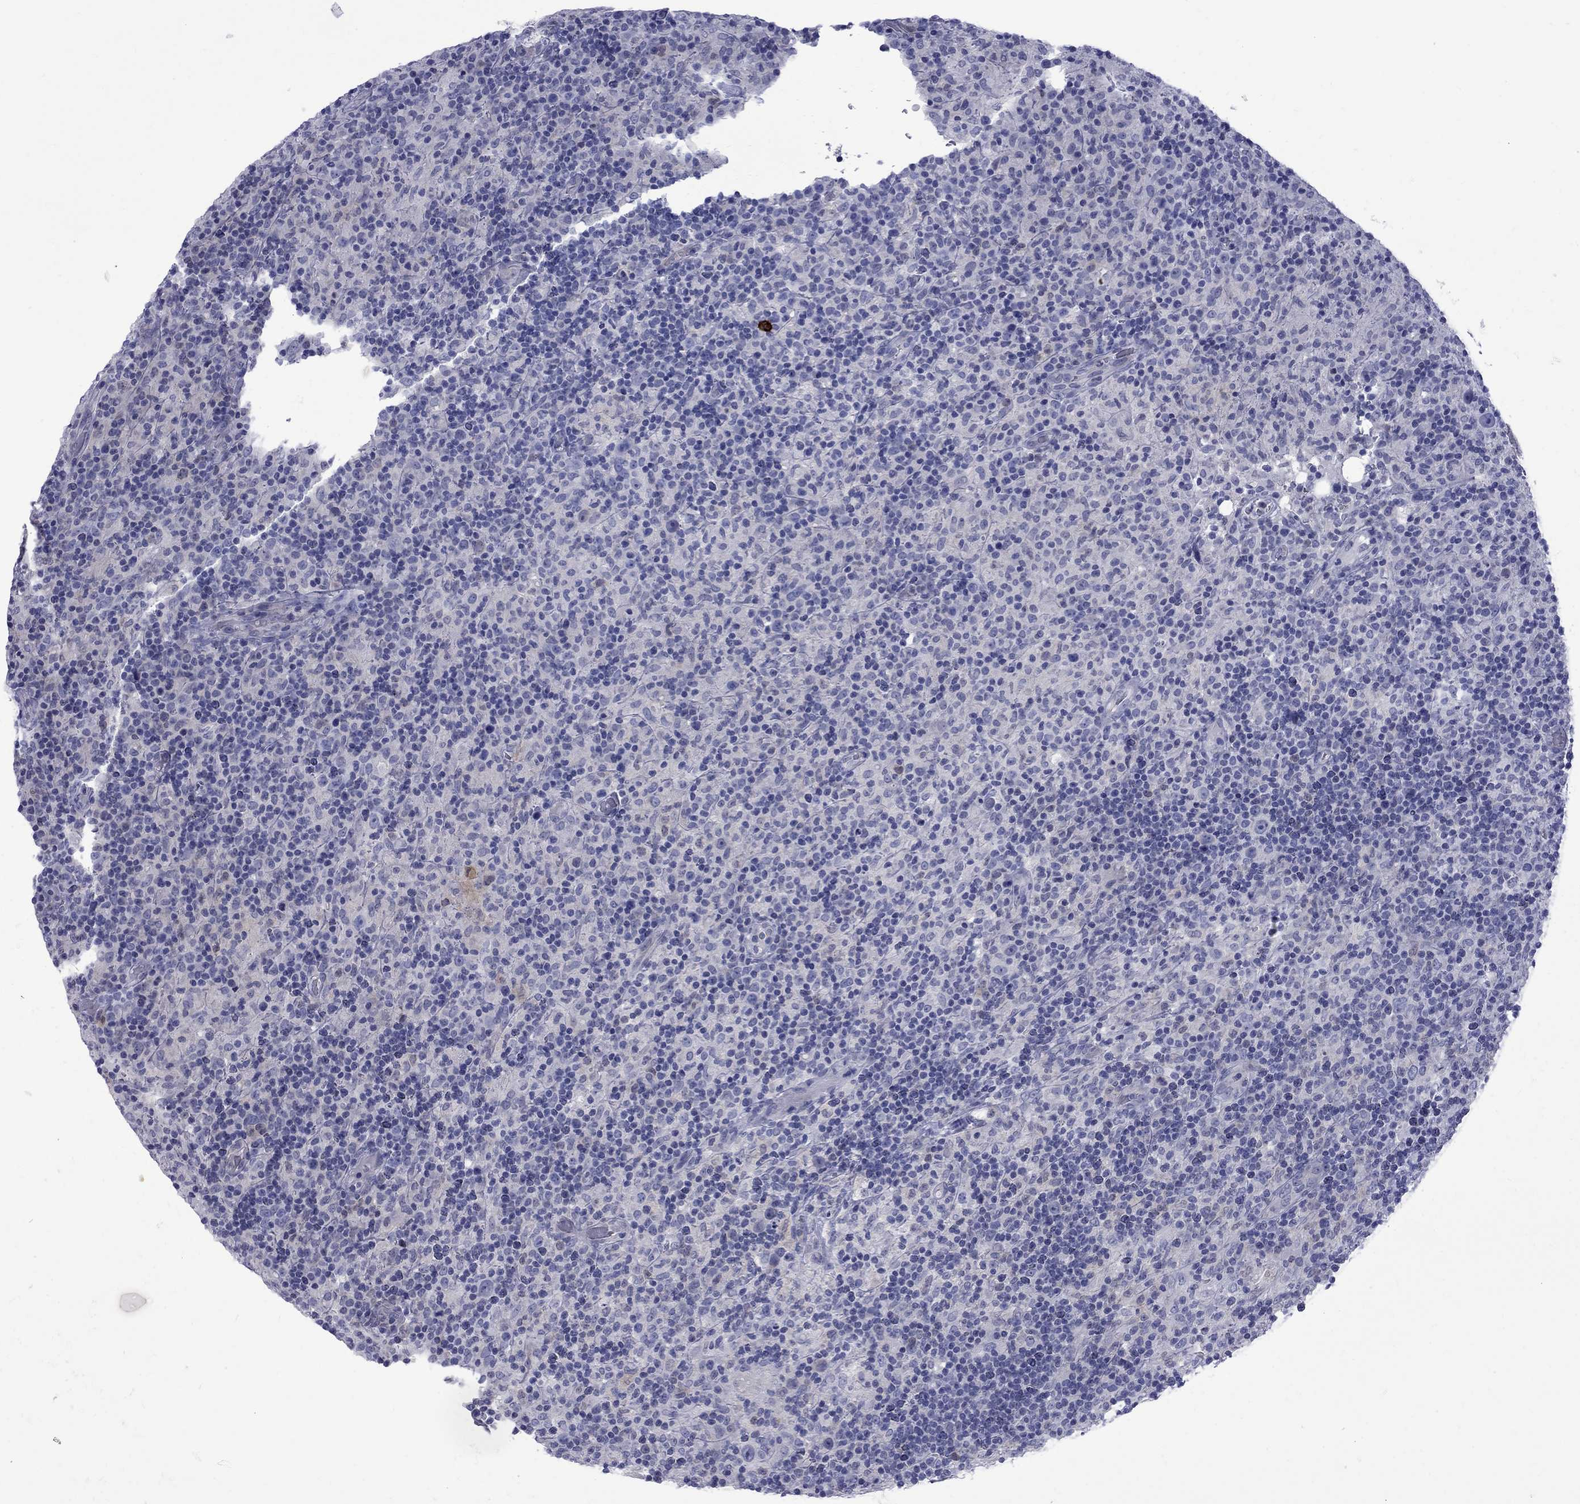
{"staining": {"intensity": "negative", "quantity": "none", "location": "none"}, "tissue": "lymphoma", "cell_type": "Tumor cells", "image_type": "cancer", "snomed": [{"axis": "morphology", "description": "Hodgkin's disease, NOS"}, {"axis": "topography", "description": "Lymph node"}], "caption": "Hodgkin's disease stained for a protein using immunohistochemistry (IHC) shows no expression tumor cells.", "gene": "CTNNBIP1", "patient": {"sex": "male", "age": 70}}